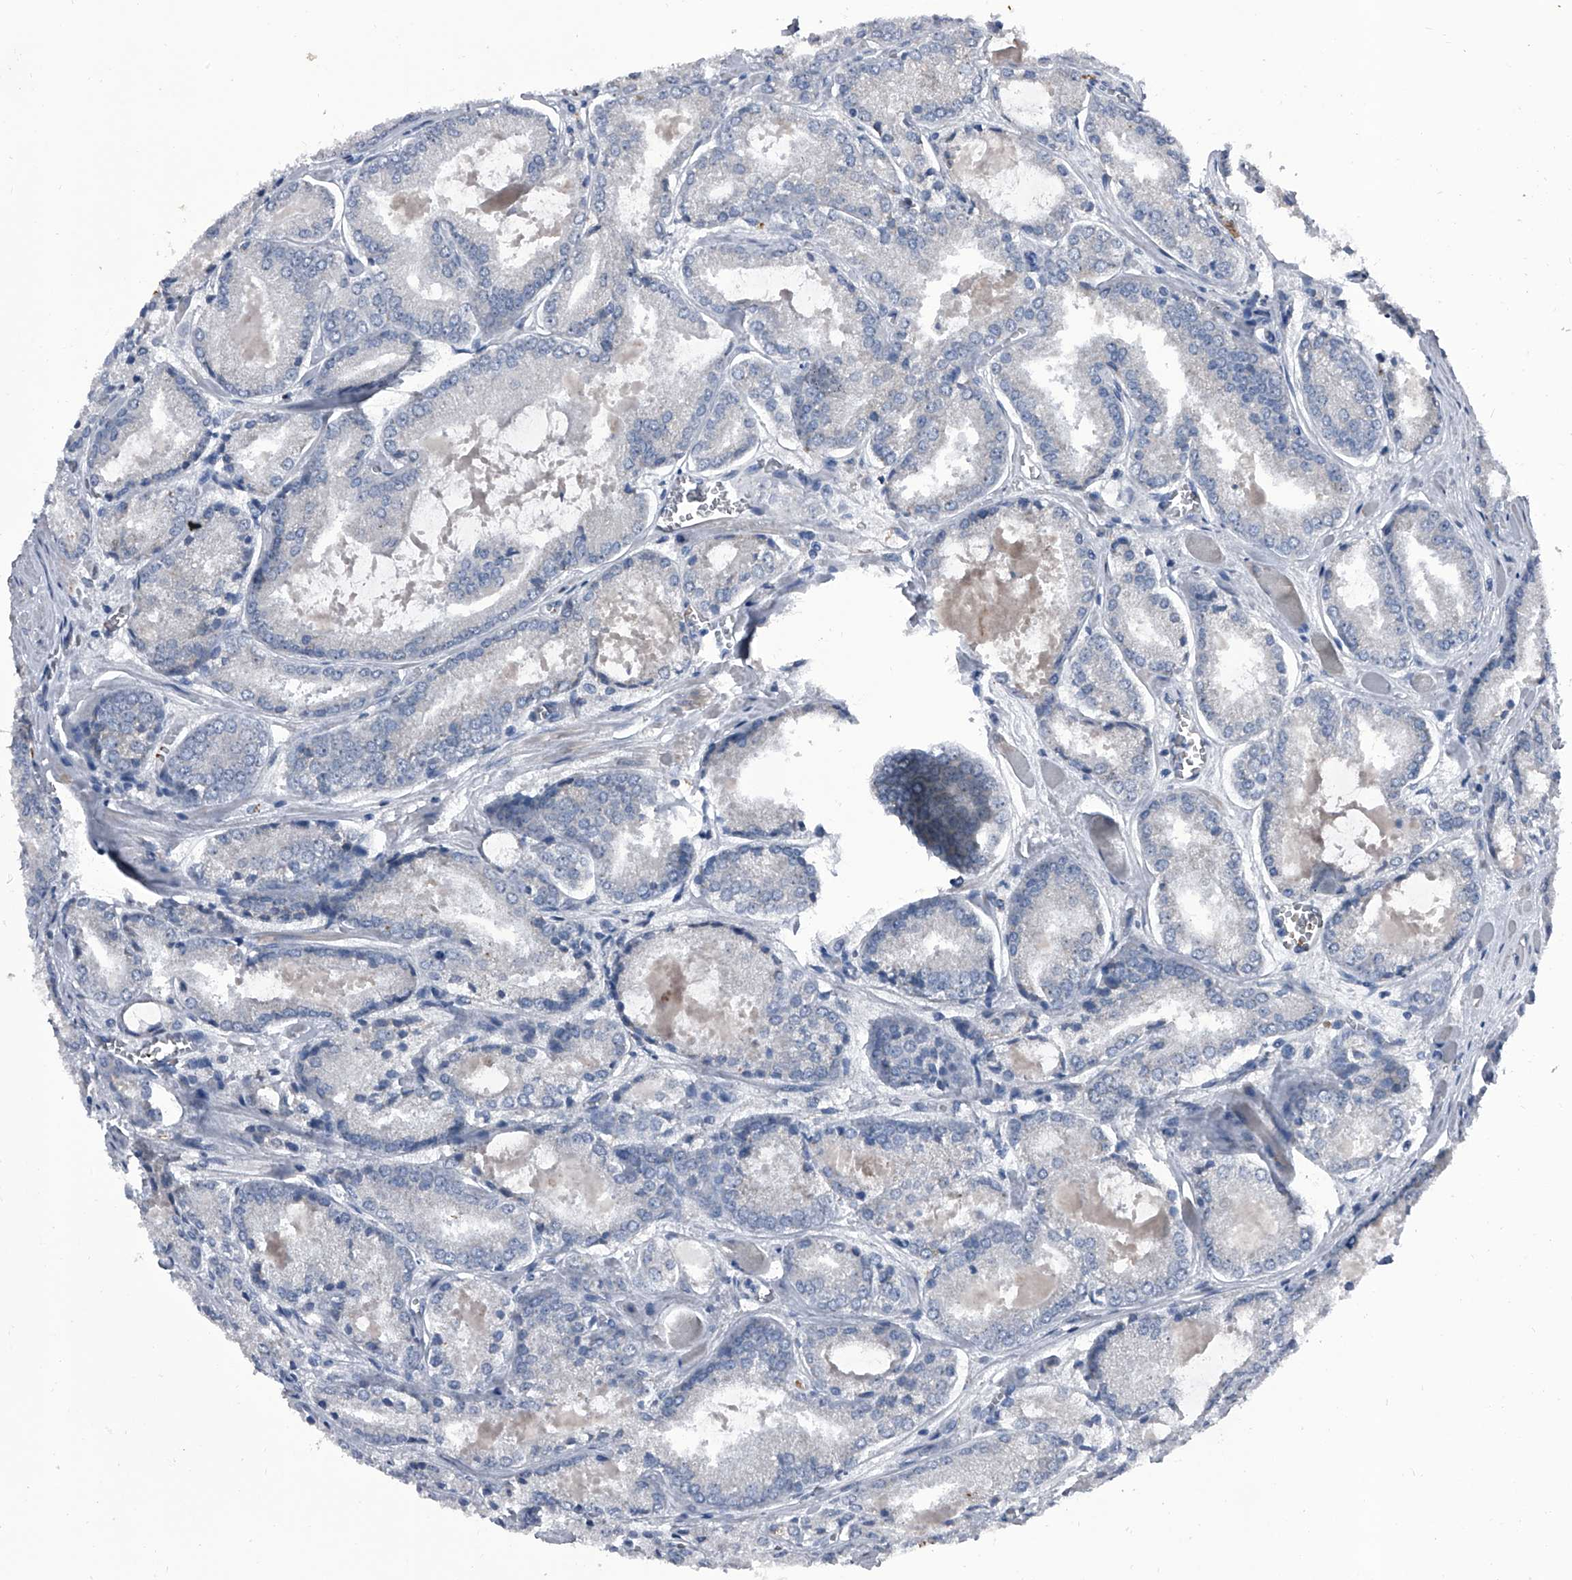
{"staining": {"intensity": "negative", "quantity": "none", "location": "none"}, "tissue": "prostate cancer", "cell_type": "Tumor cells", "image_type": "cancer", "snomed": [{"axis": "morphology", "description": "Adenocarcinoma, Low grade"}, {"axis": "topography", "description": "Prostate"}], "caption": "Tumor cells show no significant staining in adenocarcinoma (low-grade) (prostate). (Brightfield microscopy of DAB immunohistochemistry at high magnification).", "gene": "CEP85L", "patient": {"sex": "male", "age": 67}}